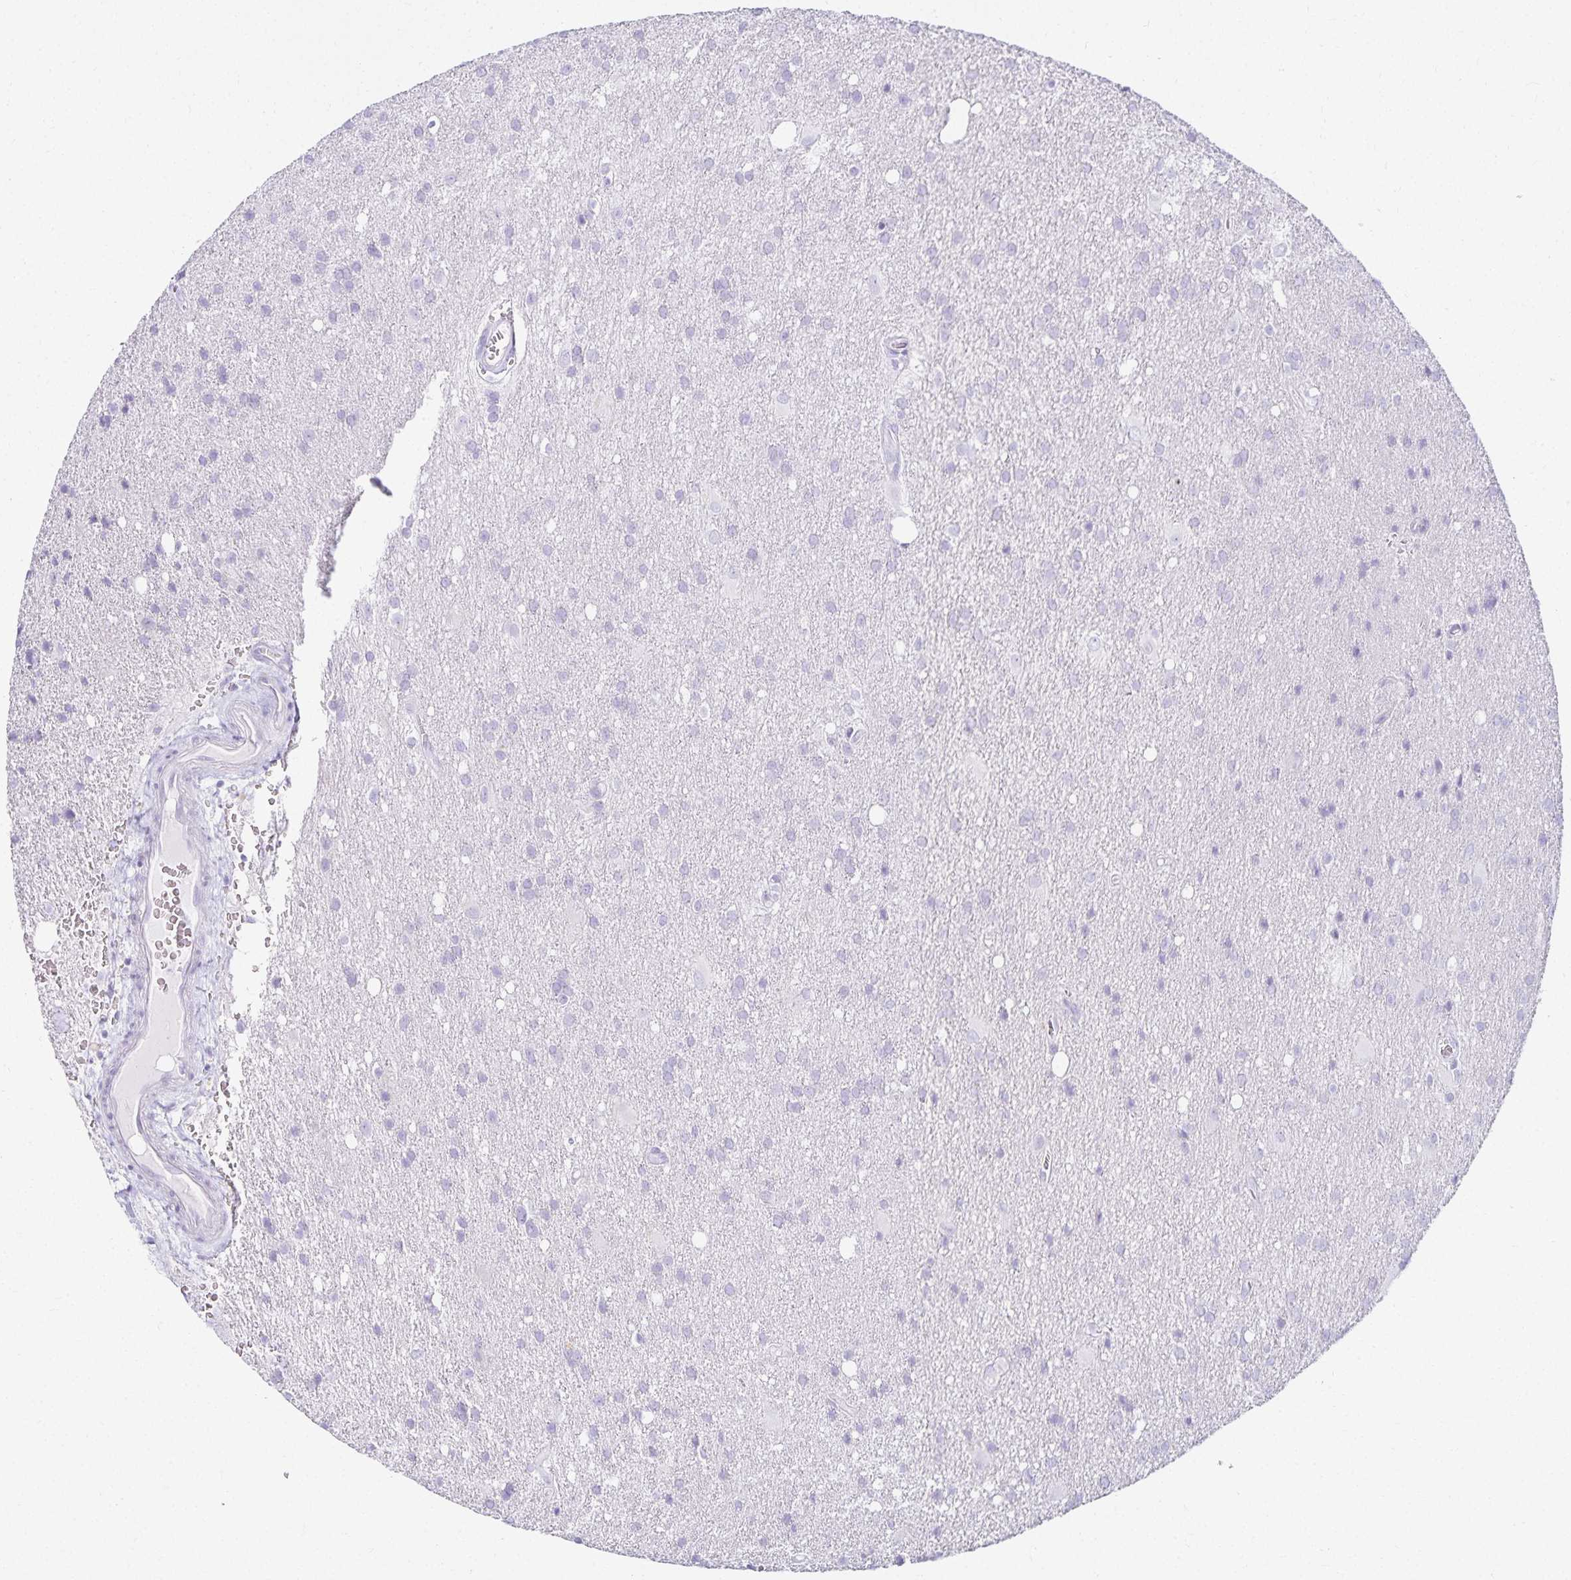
{"staining": {"intensity": "negative", "quantity": "none", "location": "none"}, "tissue": "glioma", "cell_type": "Tumor cells", "image_type": "cancer", "snomed": [{"axis": "morphology", "description": "Glioma, malignant, Low grade"}, {"axis": "topography", "description": "Brain"}], "caption": "IHC image of neoplastic tissue: glioma stained with DAB (3,3'-diaminobenzidine) displays no significant protein expression in tumor cells.", "gene": "GP2", "patient": {"sex": "male", "age": 66}}